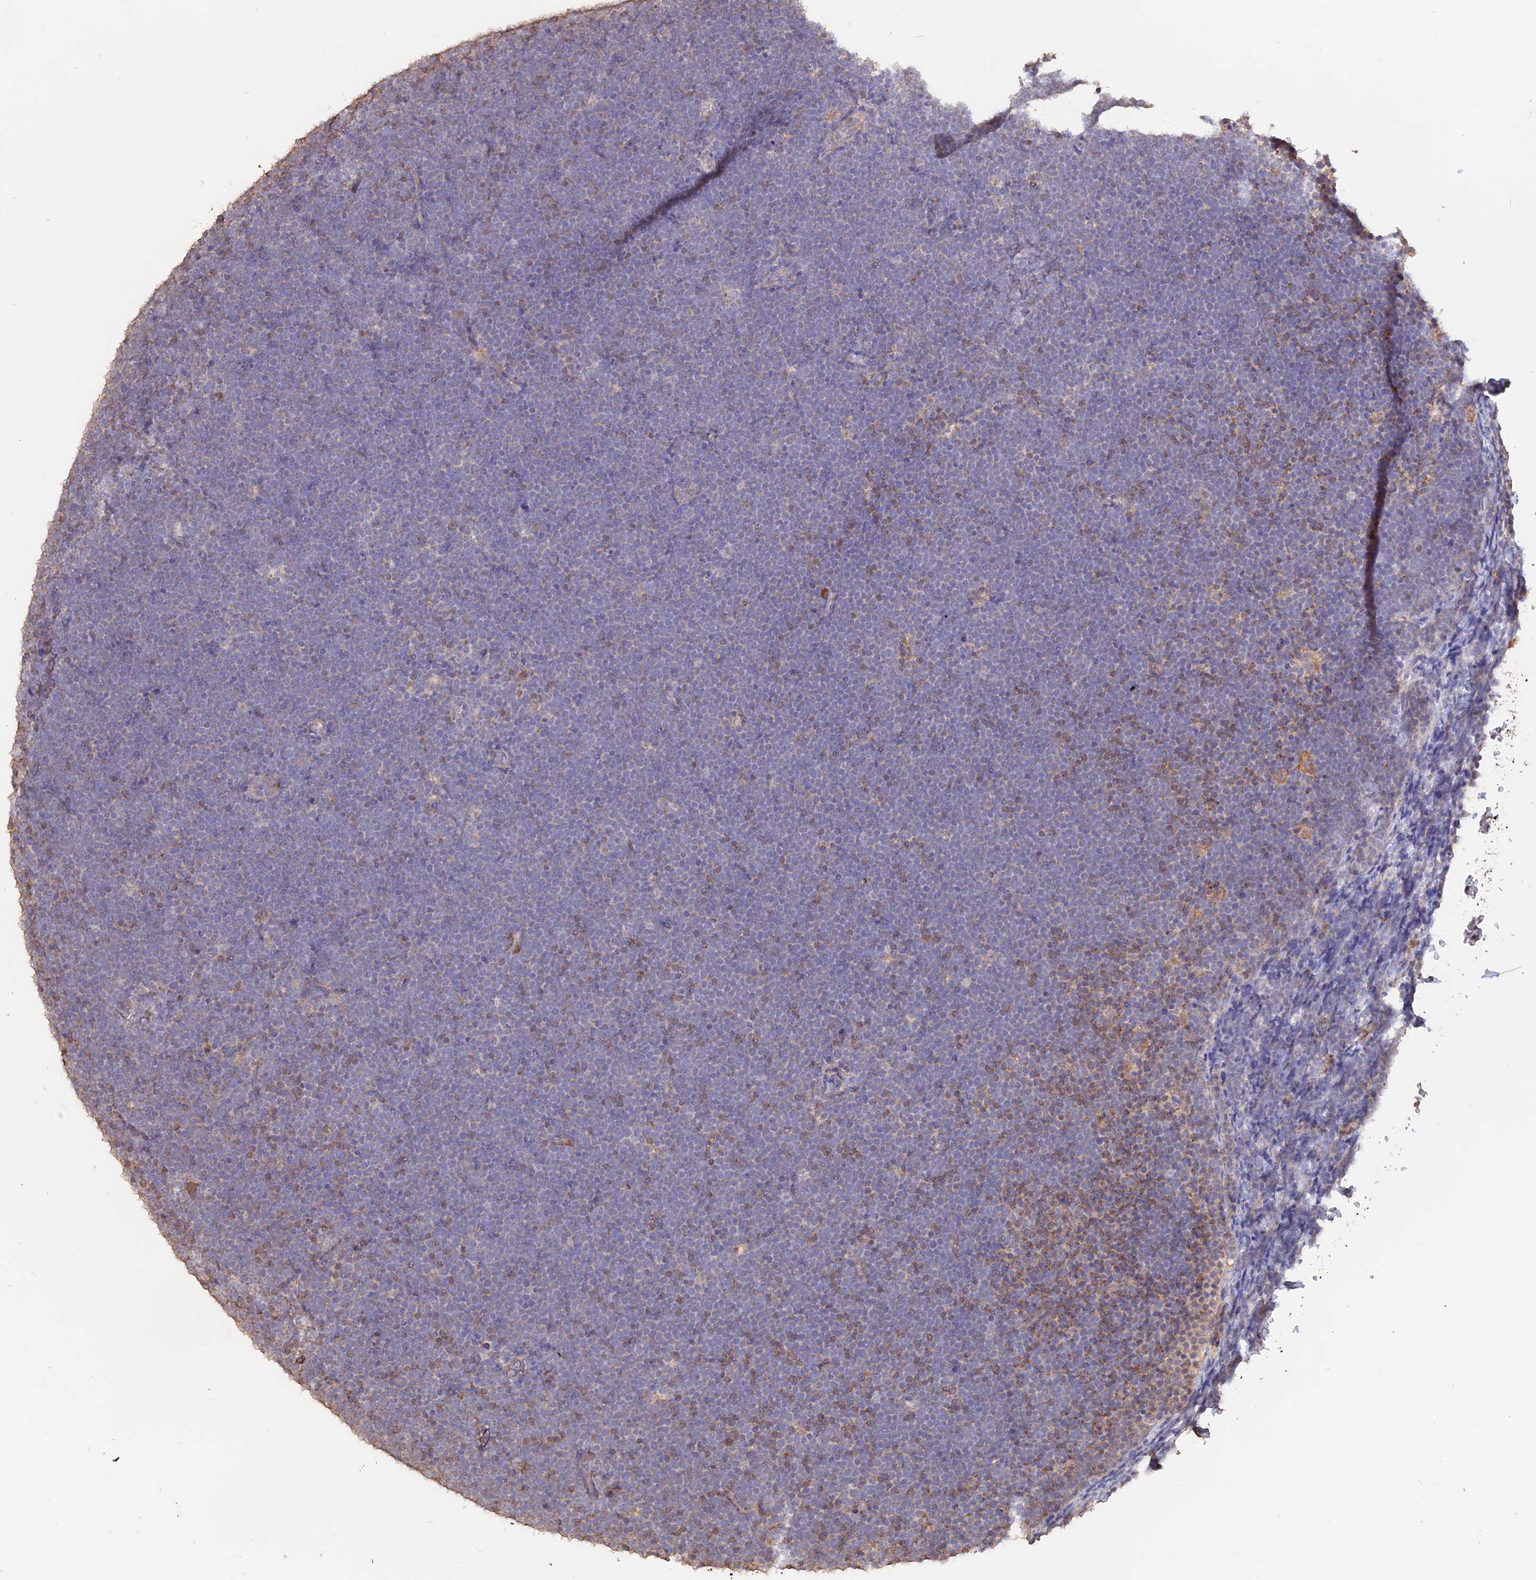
{"staining": {"intensity": "negative", "quantity": "none", "location": "none"}, "tissue": "lymphoma", "cell_type": "Tumor cells", "image_type": "cancer", "snomed": [{"axis": "morphology", "description": "Malignant lymphoma, non-Hodgkin's type, High grade"}, {"axis": "topography", "description": "Lymph node"}], "caption": "This is a photomicrograph of immunohistochemistry (IHC) staining of high-grade malignant lymphoma, non-Hodgkin's type, which shows no expression in tumor cells.", "gene": "LAYN", "patient": {"sex": "male", "age": 13}}